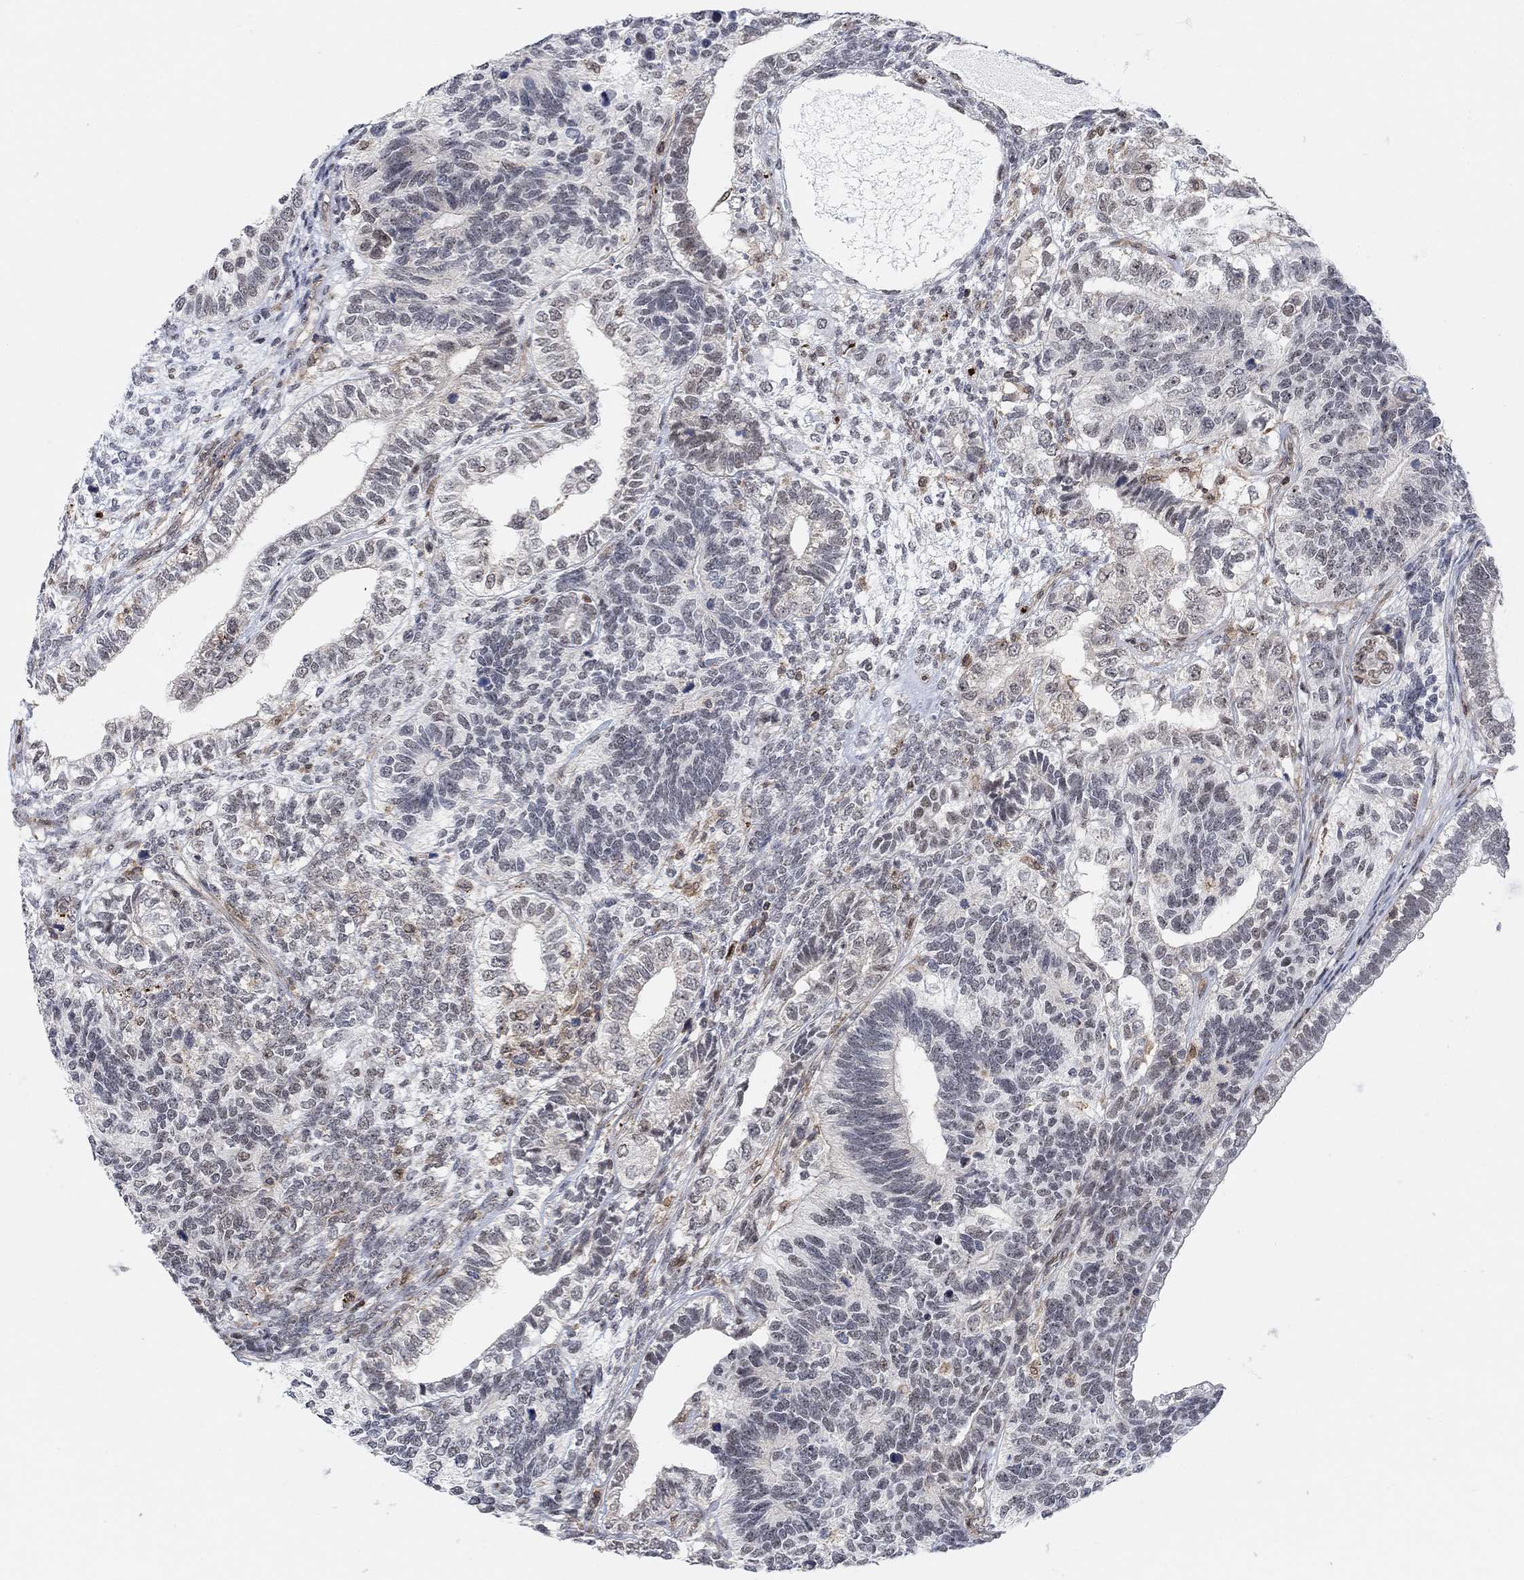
{"staining": {"intensity": "weak", "quantity": "<25%", "location": "nuclear"}, "tissue": "testis cancer", "cell_type": "Tumor cells", "image_type": "cancer", "snomed": [{"axis": "morphology", "description": "Seminoma, NOS"}, {"axis": "morphology", "description": "Carcinoma, Embryonal, NOS"}, {"axis": "topography", "description": "Testis"}], "caption": "Protein analysis of seminoma (testis) exhibits no significant staining in tumor cells. (DAB (3,3'-diaminobenzidine) immunohistochemistry (IHC), high magnification).", "gene": "PWWP2B", "patient": {"sex": "male", "age": 41}}